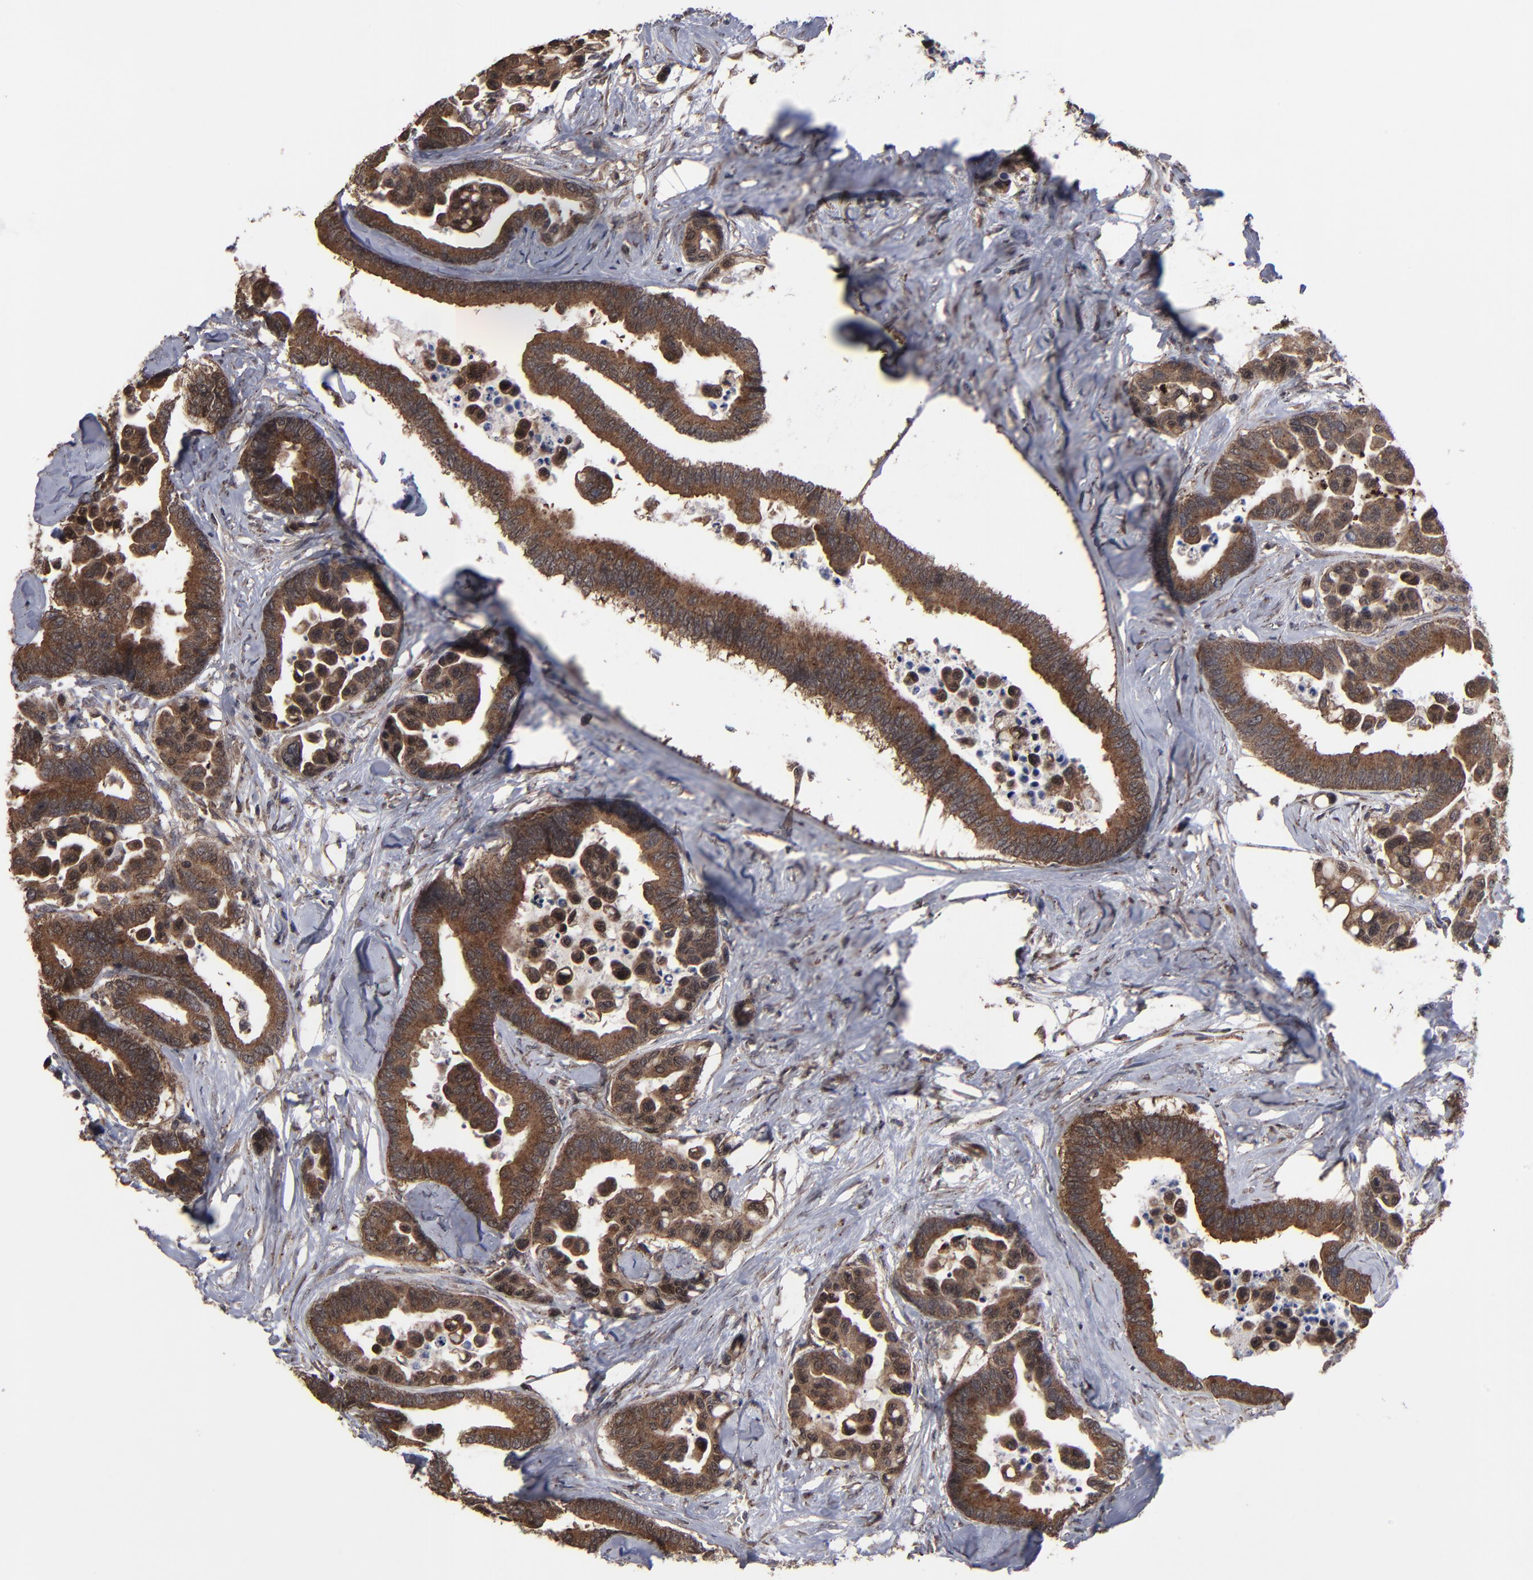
{"staining": {"intensity": "strong", "quantity": ">75%", "location": "cytoplasmic/membranous"}, "tissue": "colorectal cancer", "cell_type": "Tumor cells", "image_type": "cancer", "snomed": [{"axis": "morphology", "description": "Adenocarcinoma, NOS"}, {"axis": "topography", "description": "Colon"}], "caption": "IHC image of neoplastic tissue: human adenocarcinoma (colorectal) stained using immunohistochemistry (IHC) demonstrates high levels of strong protein expression localized specifically in the cytoplasmic/membranous of tumor cells, appearing as a cytoplasmic/membranous brown color.", "gene": "KIAA2026", "patient": {"sex": "male", "age": 82}}